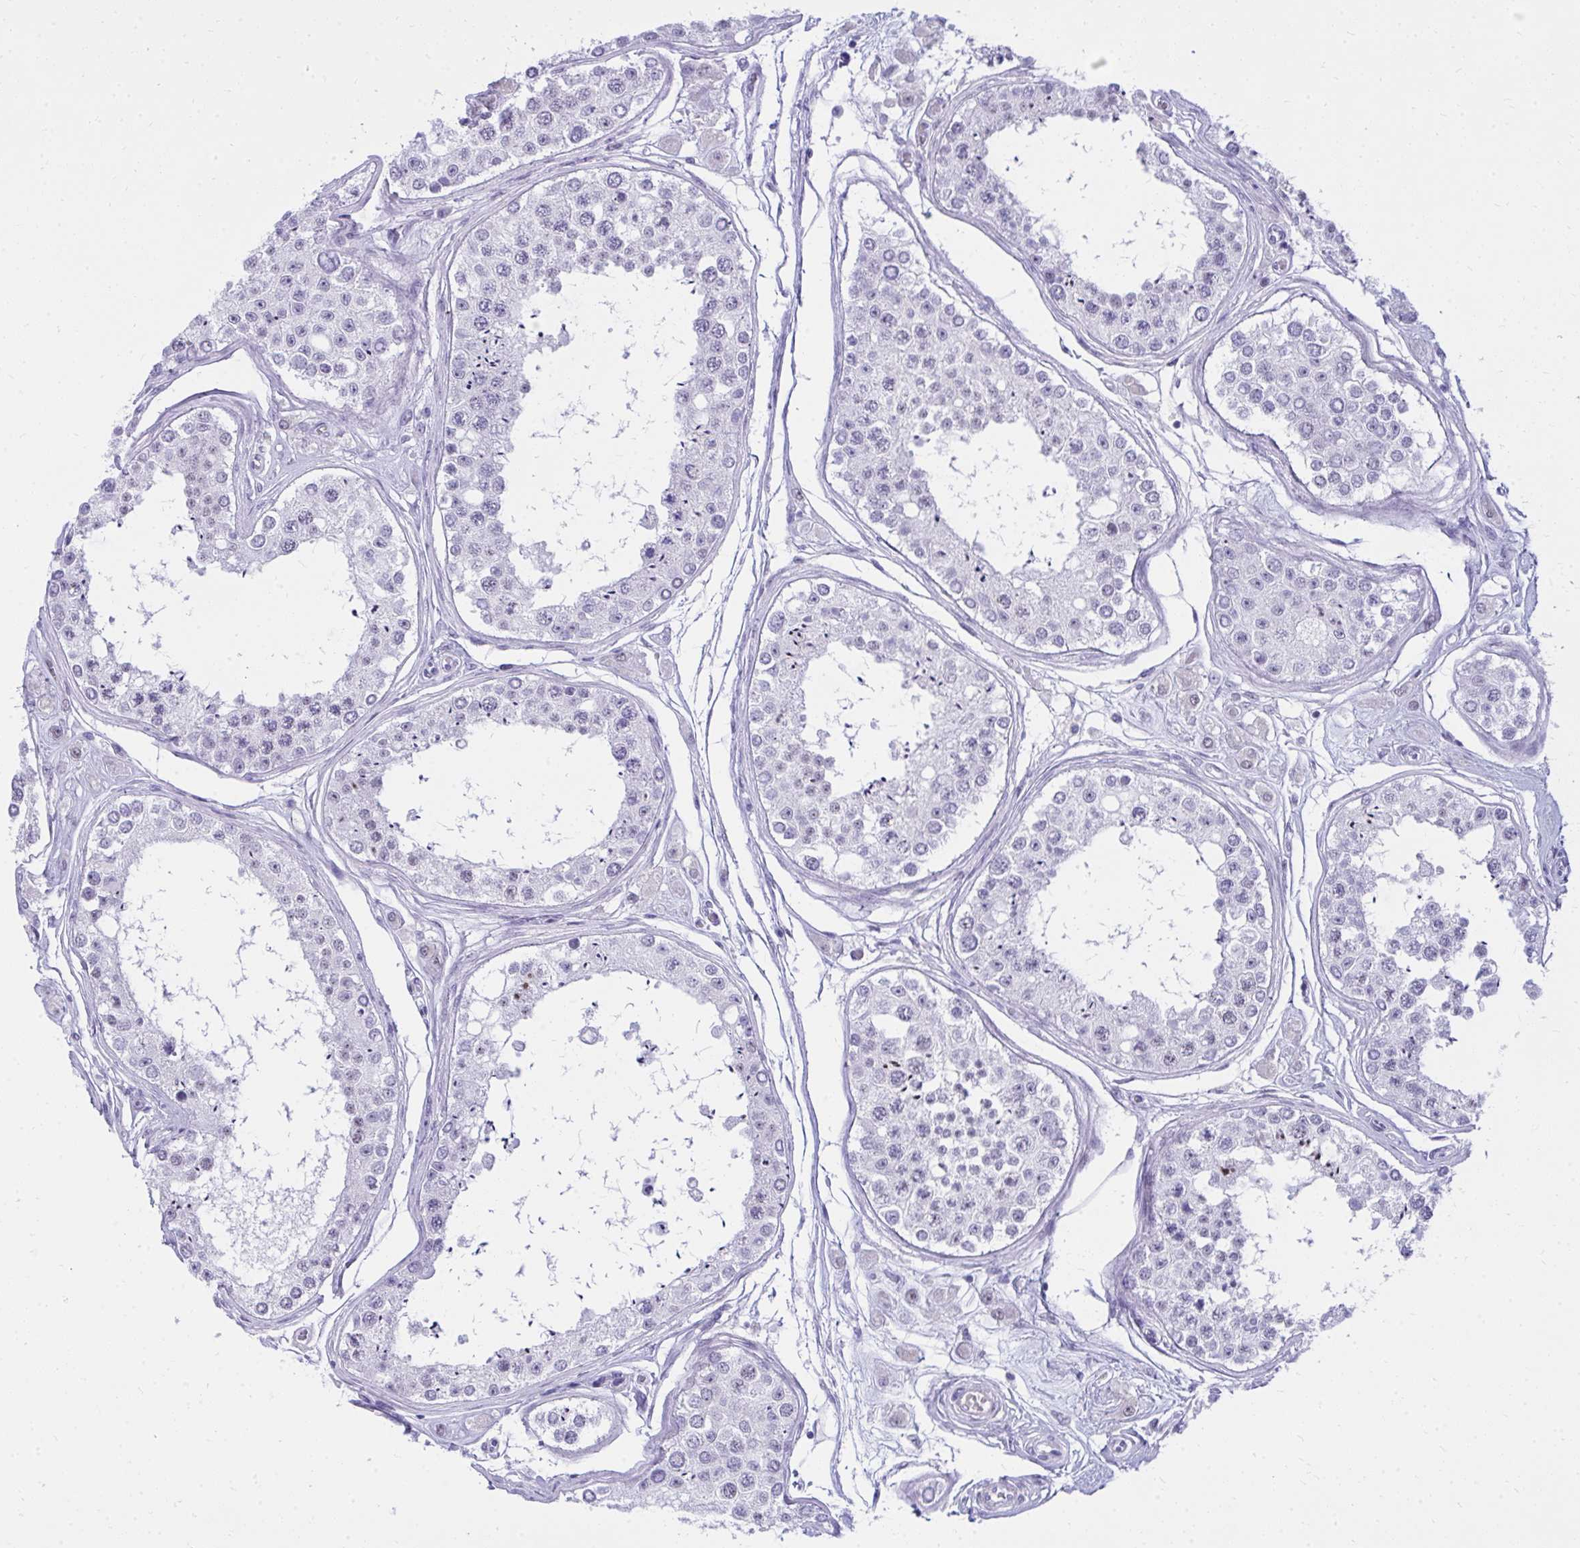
{"staining": {"intensity": "negative", "quantity": "none", "location": "none"}, "tissue": "testis", "cell_type": "Cells in seminiferous ducts", "image_type": "normal", "snomed": [{"axis": "morphology", "description": "Normal tissue, NOS"}, {"axis": "topography", "description": "Testis"}], "caption": "High power microscopy photomicrograph of an IHC photomicrograph of normal testis, revealing no significant expression in cells in seminiferous ducts.", "gene": "OR5F1", "patient": {"sex": "male", "age": 25}}